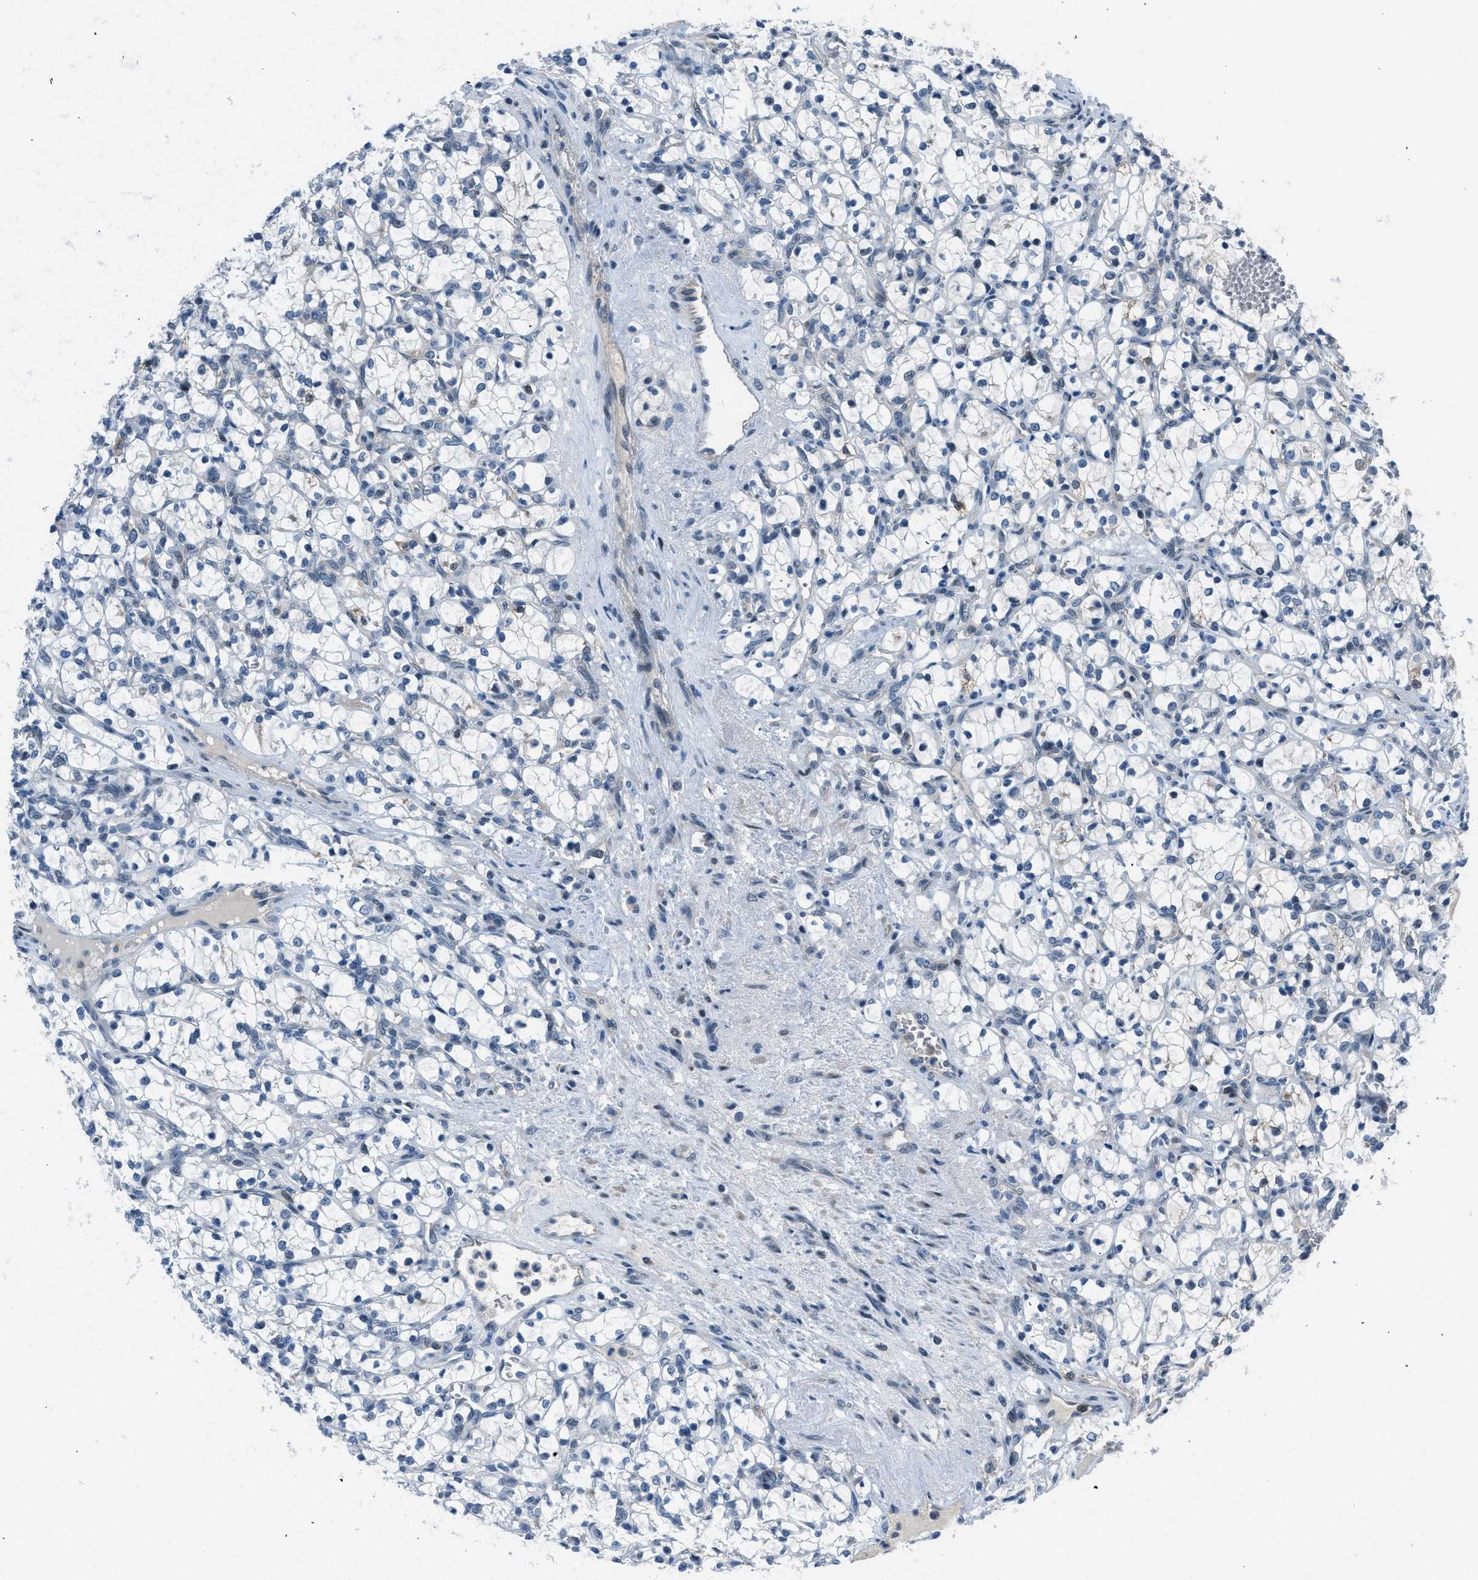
{"staining": {"intensity": "negative", "quantity": "none", "location": "none"}, "tissue": "renal cancer", "cell_type": "Tumor cells", "image_type": "cancer", "snomed": [{"axis": "morphology", "description": "Adenocarcinoma, NOS"}, {"axis": "topography", "description": "Kidney"}], "caption": "Tumor cells show no significant expression in renal cancer.", "gene": "LMLN", "patient": {"sex": "female", "age": 69}}